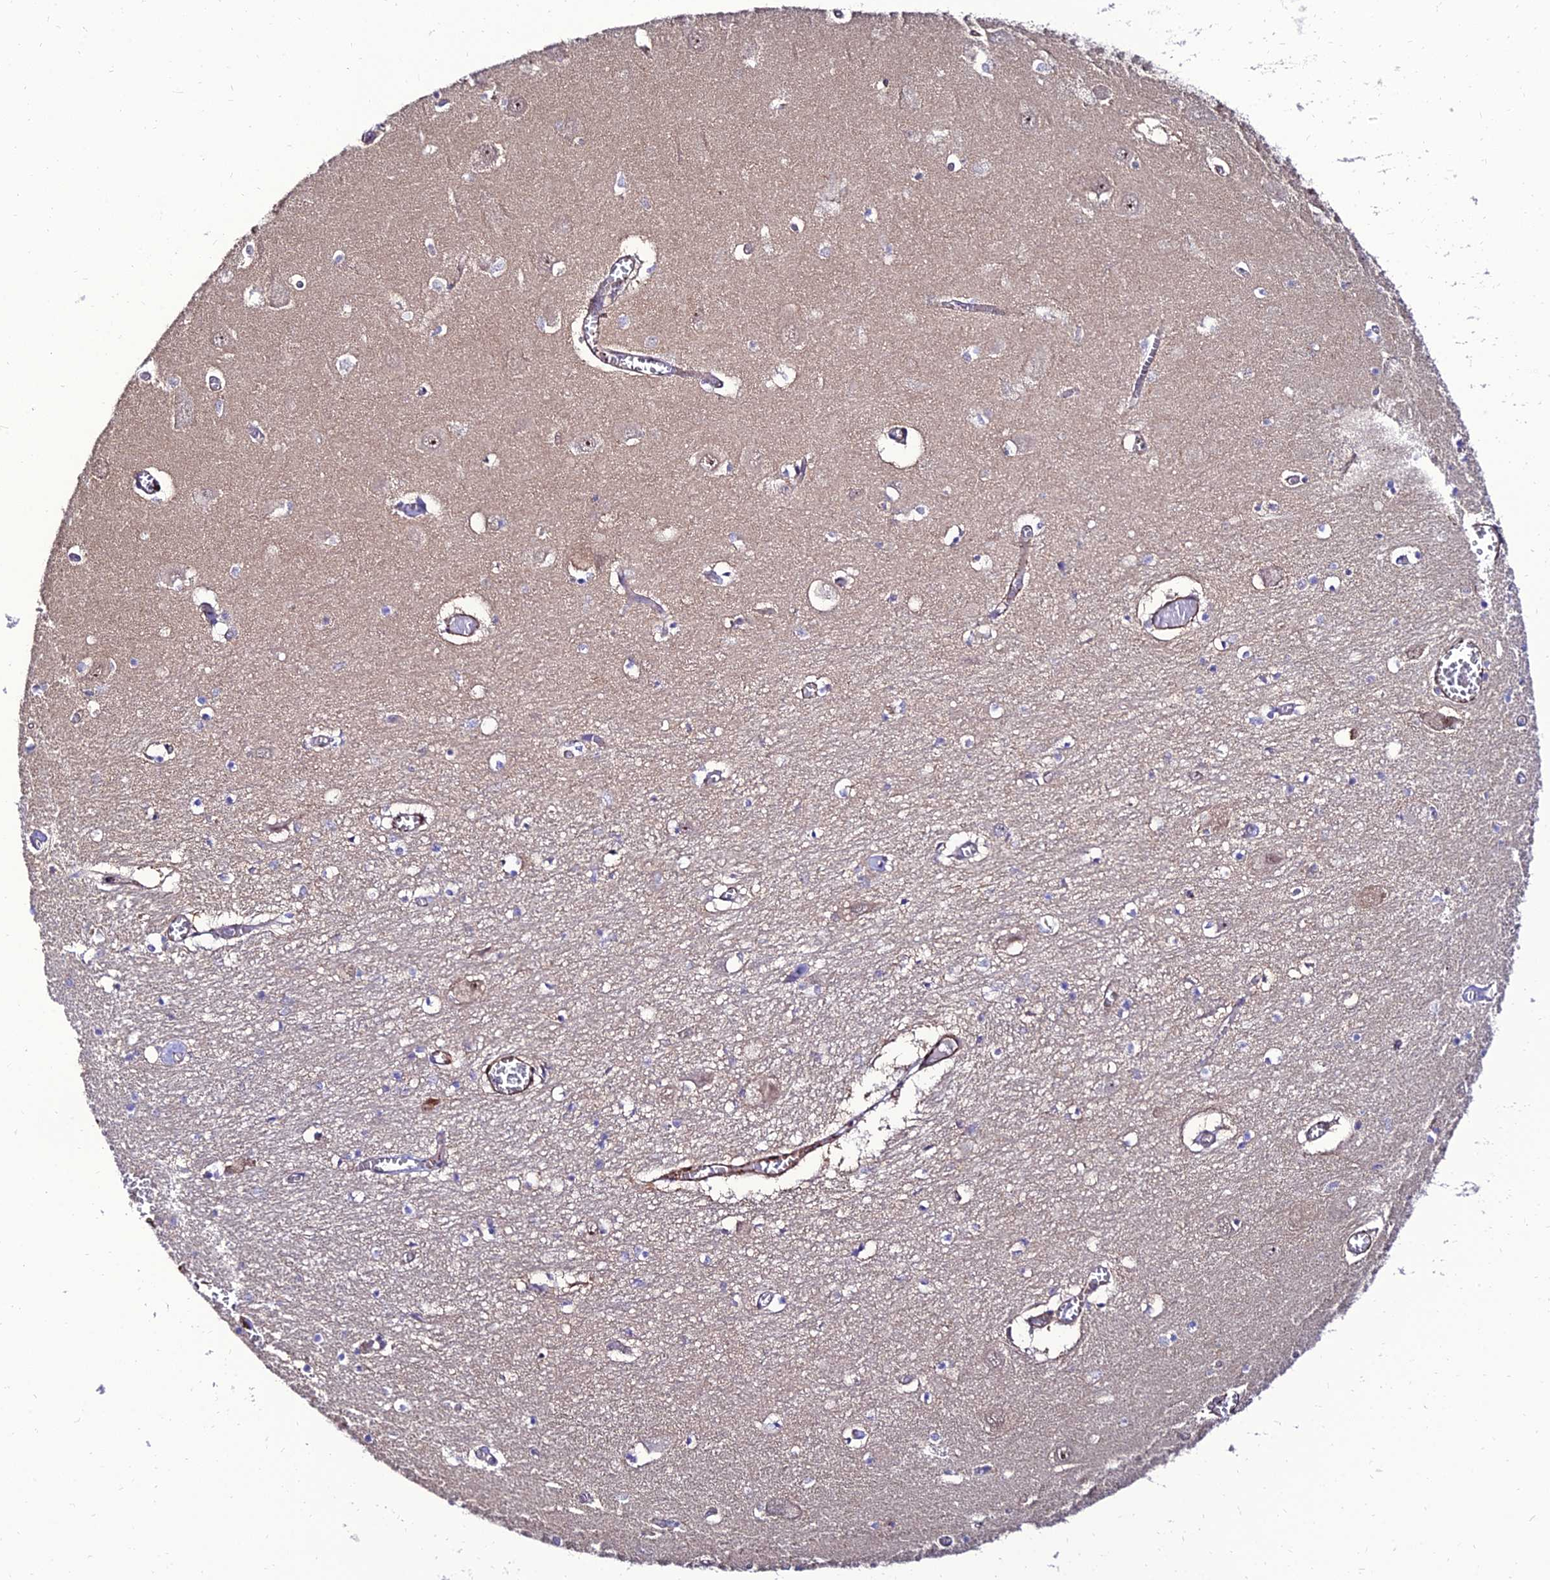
{"staining": {"intensity": "negative", "quantity": "none", "location": "none"}, "tissue": "hippocampus", "cell_type": "Glial cells", "image_type": "normal", "snomed": [{"axis": "morphology", "description": "Normal tissue, NOS"}, {"axis": "topography", "description": "Hippocampus"}], "caption": "Unremarkable hippocampus was stained to show a protein in brown. There is no significant staining in glial cells. The staining was performed using DAB (3,3'-diaminobenzidine) to visualize the protein expression in brown, while the nuclei were stained in blue with hematoxylin (Magnification: 20x).", "gene": "ALDH3B2", "patient": {"sex": "male", "age": 70}}